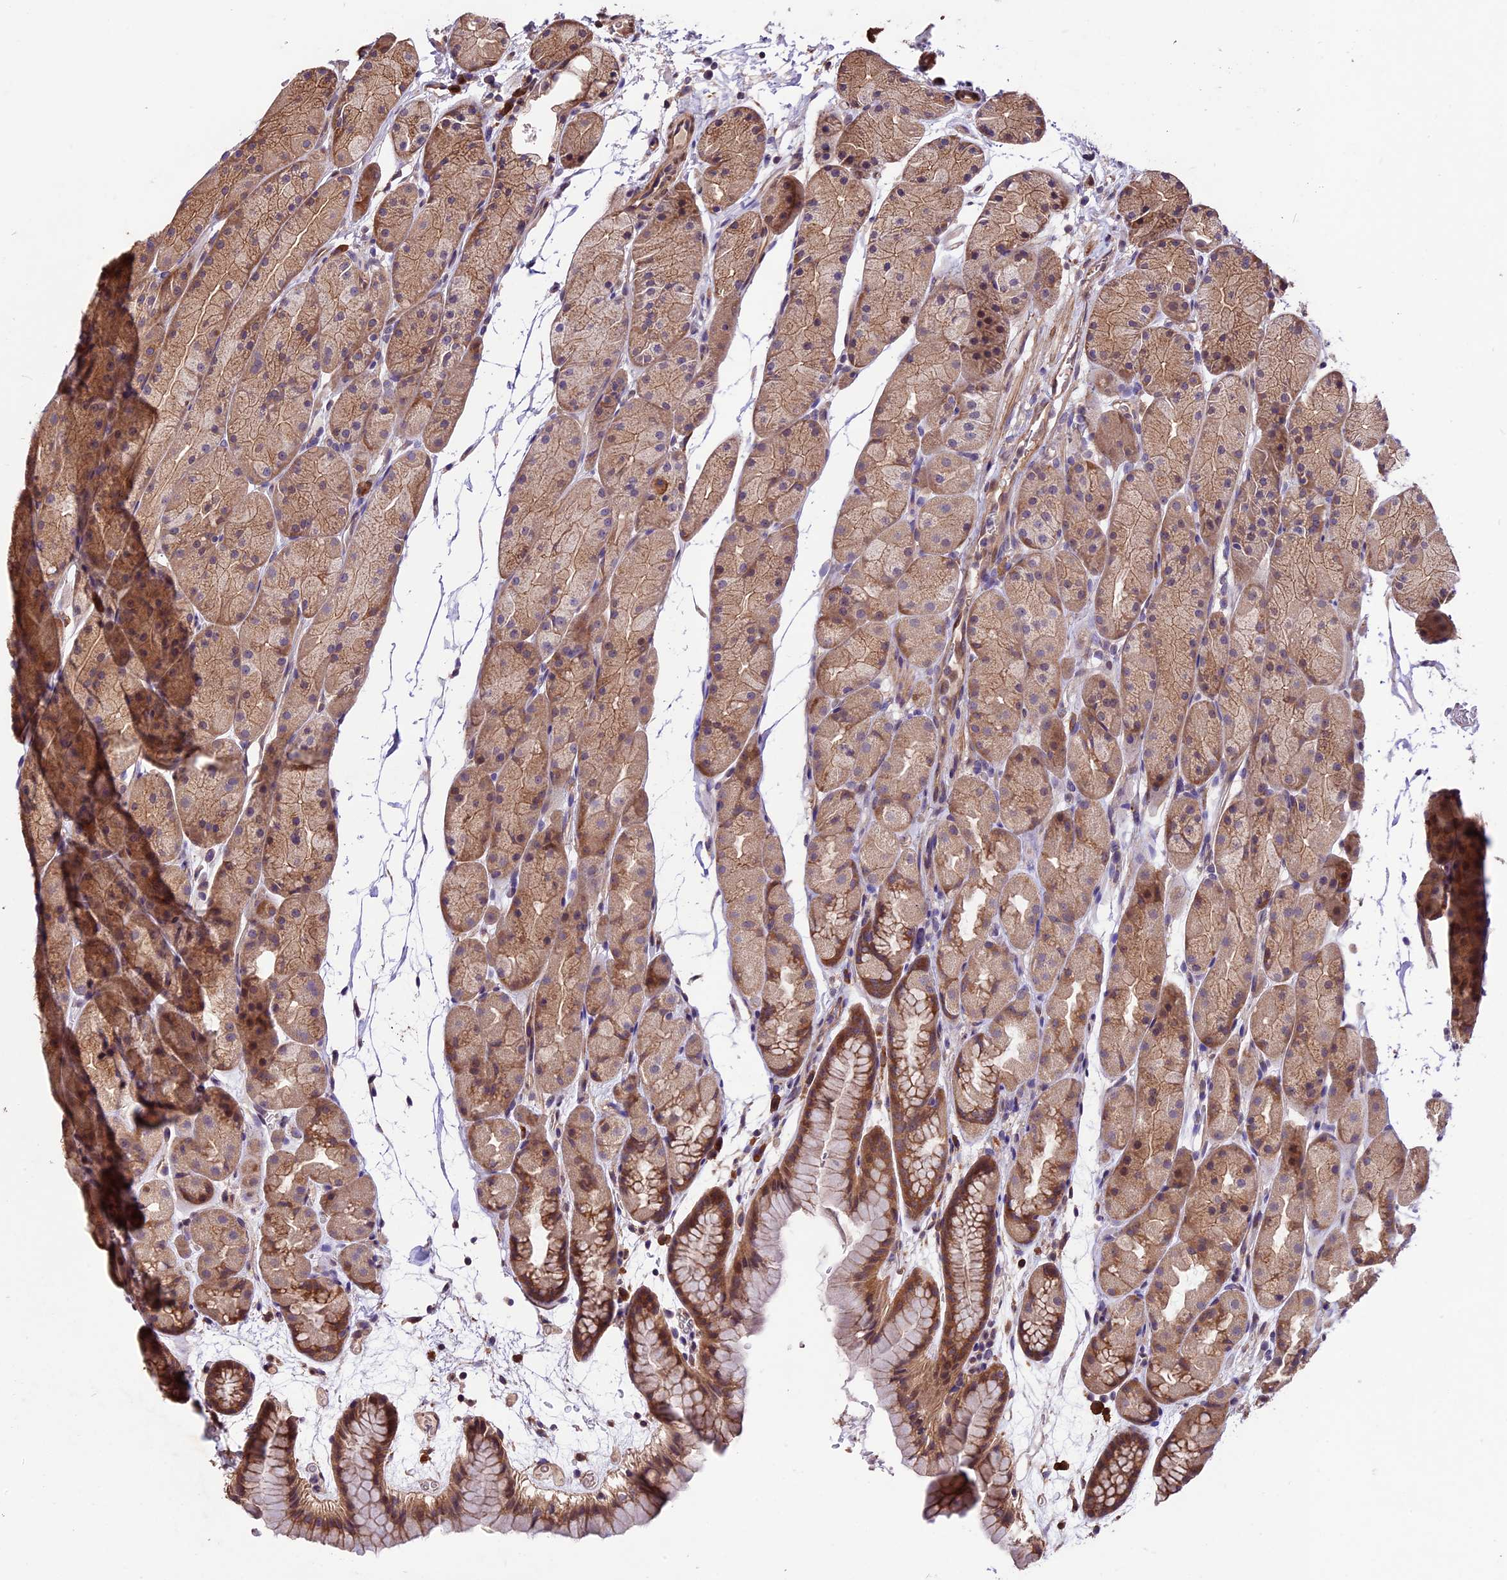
{"staining": {"intensity": "moderate", "quantity": ">75%", "location": "cytoplasmic/membranous"}, "tissue": "stomach", "cell_type": "Glandular cells", "image_type": "normal", "snomed": [{"axis": "morphology", "description": "Normal tissue, NOS"}, {"axis": "topography", "description": "Stomach, upper"}, {"axis": "topography", "description": "Stomach"}], "caption": "Immunohistochemical staining of benign stomach displays moderate cytoplasmic/membranous protein expression in about >75% of glandular cells.", "gene": "HDAC5", "patient": {"sex": "male", "age": 47}}